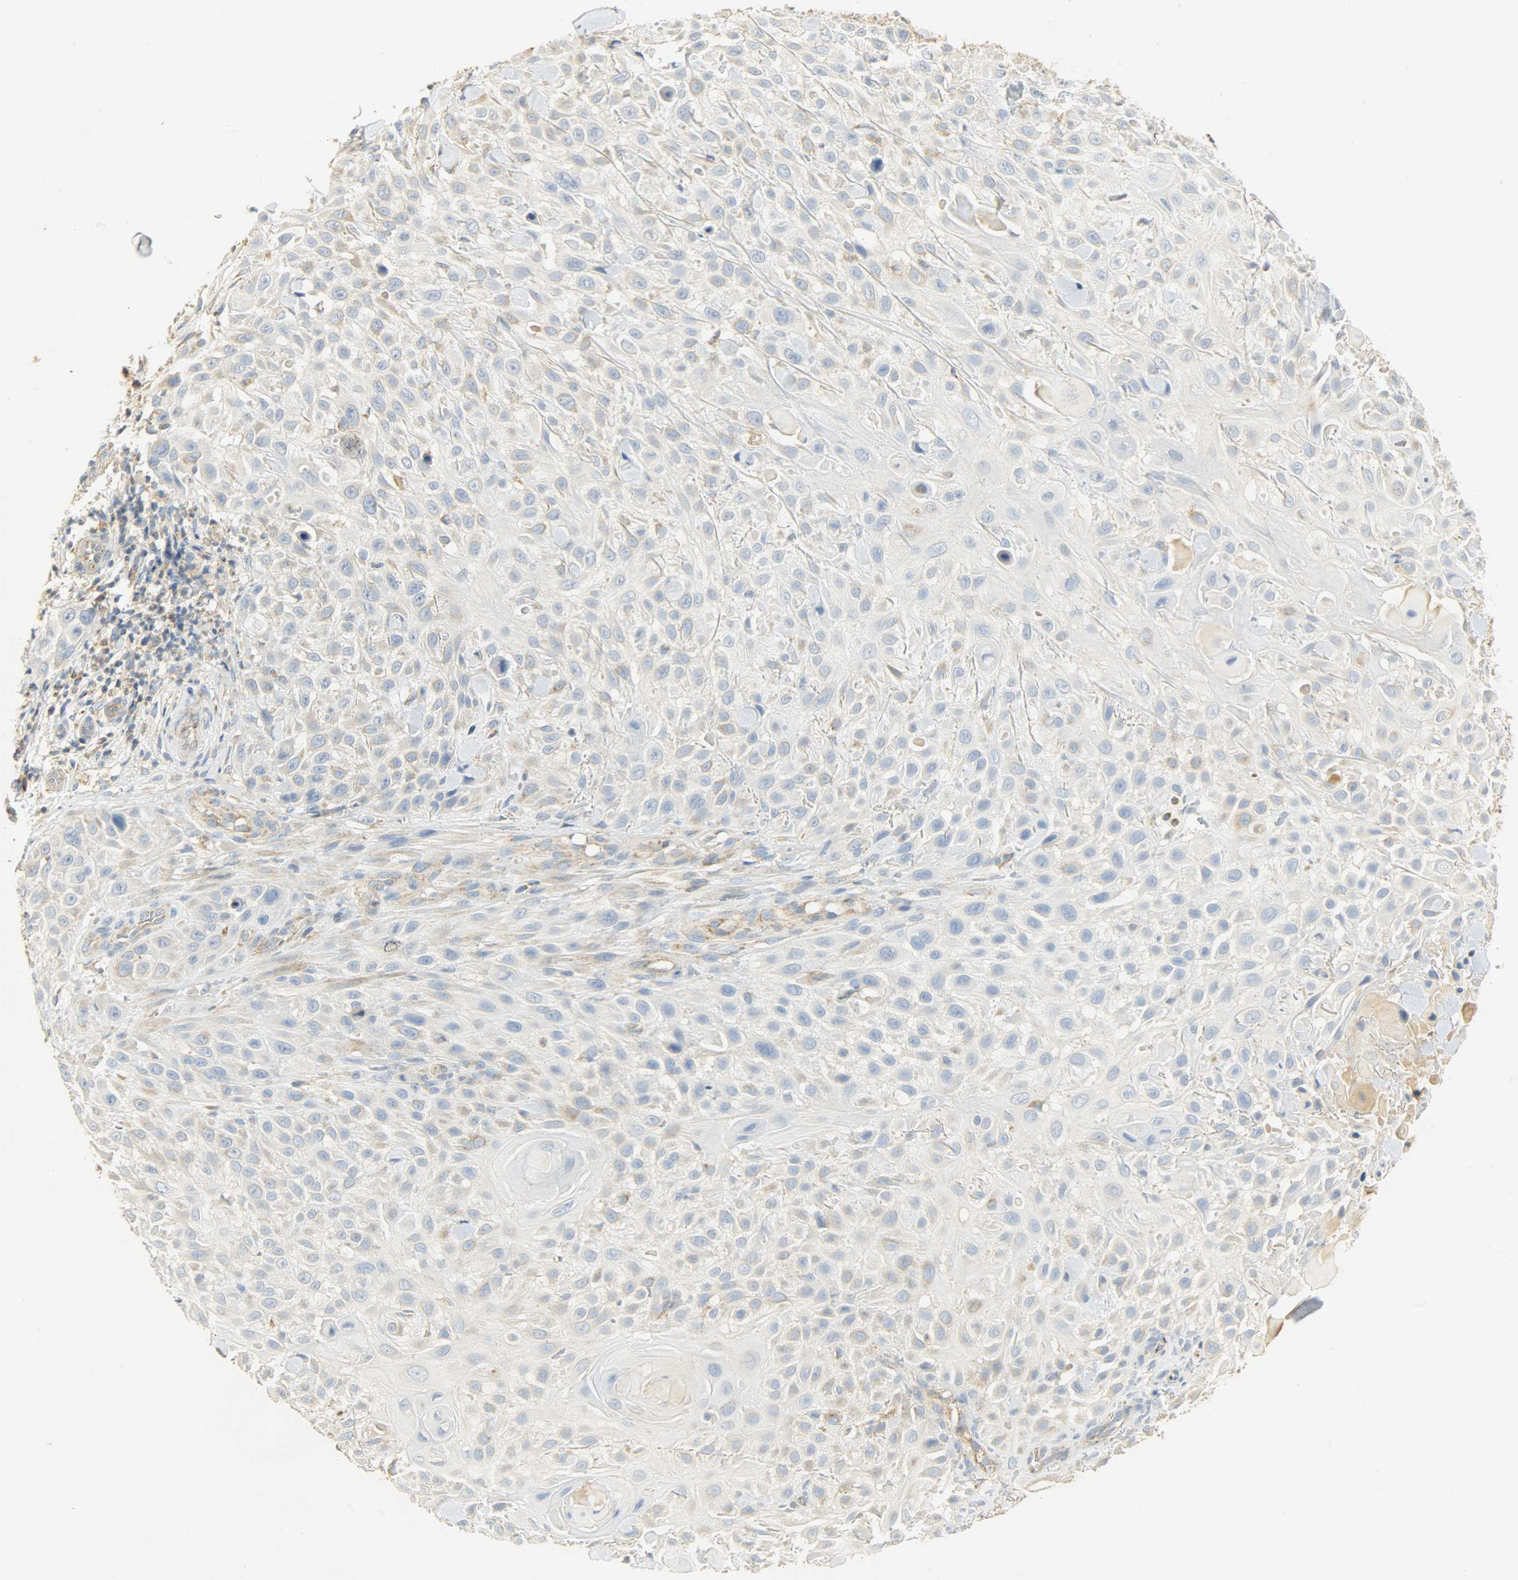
{"staining": {"intensity": "weak", "quantity": "25%-75%", "location": "cytoplasmic/membranous"}, "tissue": "skin cancer", "cell_type": "Tumor cells", "image_type": "cancer", "snomed": [{"axis": "morphology", "description": "Squamous cell carcinoma, NOS"}, {"axis": "topography", "description": "Skin"}], "caption": "Squamous cell carcinoma (skin) stained for a protein shows weak cytoplasmic/membranous positivity in tumor cells.", "gene": "NNT", "patient": {"sex": "female", "age": 42}}